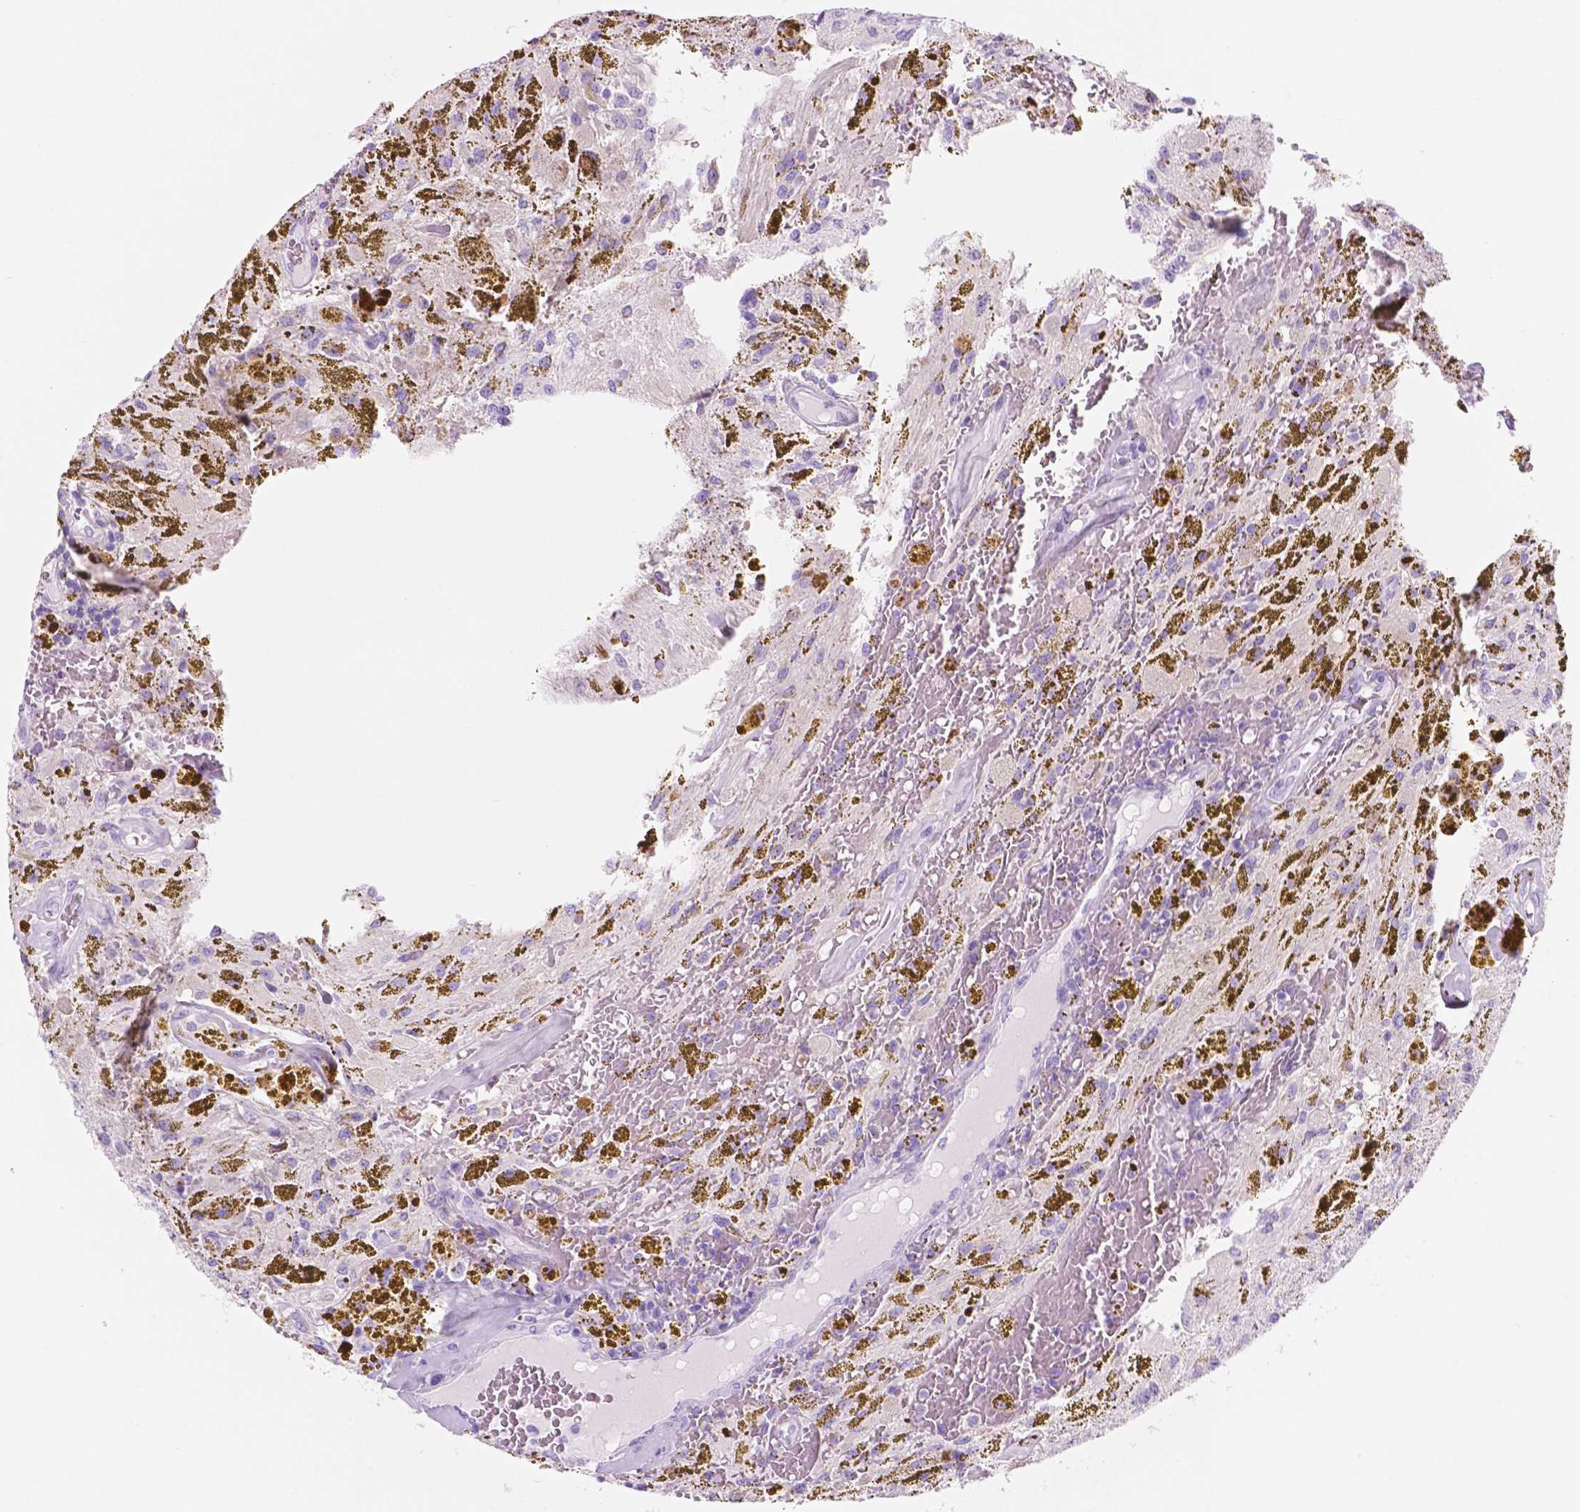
{"staining": {"intensity": "negative", "quantity": "none", "location": "none"}, "tissue": "glioma", "cell_type": "Tumor cells", "image_type": "cancer", "snomed": [{"axis": "morphology", "description": "Glioma, malignant, Low grade"}, {"axis": "topography", "description": "Cerebellum"}], "caption": "This image is of malignant glioma (low-grade) stained with IHC to label a protein in brown with the nuclei are counter-stained blue. There is no staining in tumor cells.", "gene": "CUZD1", "patient": {"sex": "female", "age": 14}}